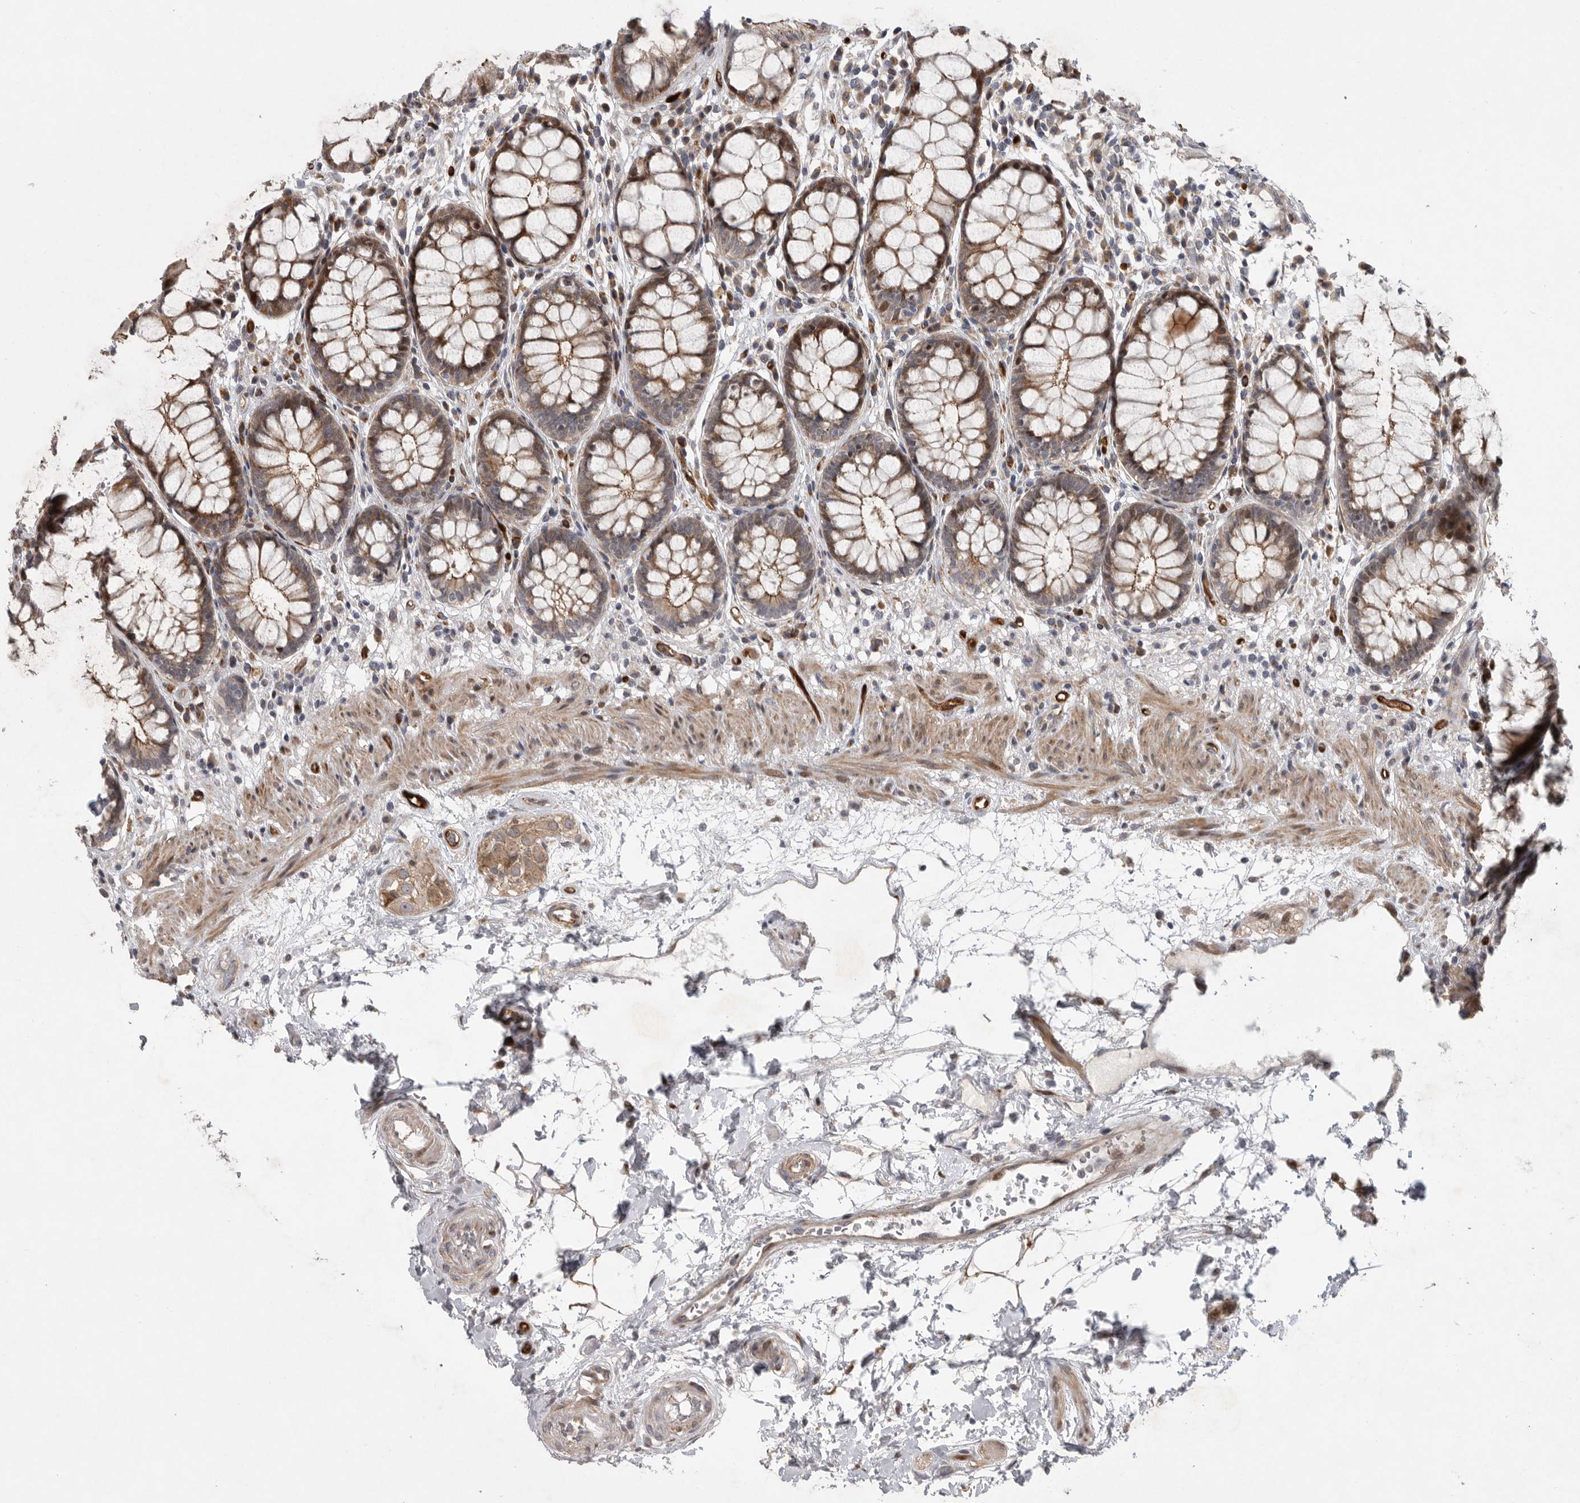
{"staining": {"intensity": "strong", "quantity": ">75%", "location": "cytoplasmic/membranous"}, "tissue": "rectum", "cell_type": "Glandular cells", "image_type": "normal", "snomed": [{"axis": "morphology", "description": "Normal tissue, NOS"}, {"axis": "topography", "description": "Rectum"}], "caption": "This histopathology image displays IHC staining of normal human rectum, with high strong cytoplasmic/membranous positivity in about >75% of glandular cells.", "gene": "MPDZ", "patient": {"sex": "male", "age": 64}}